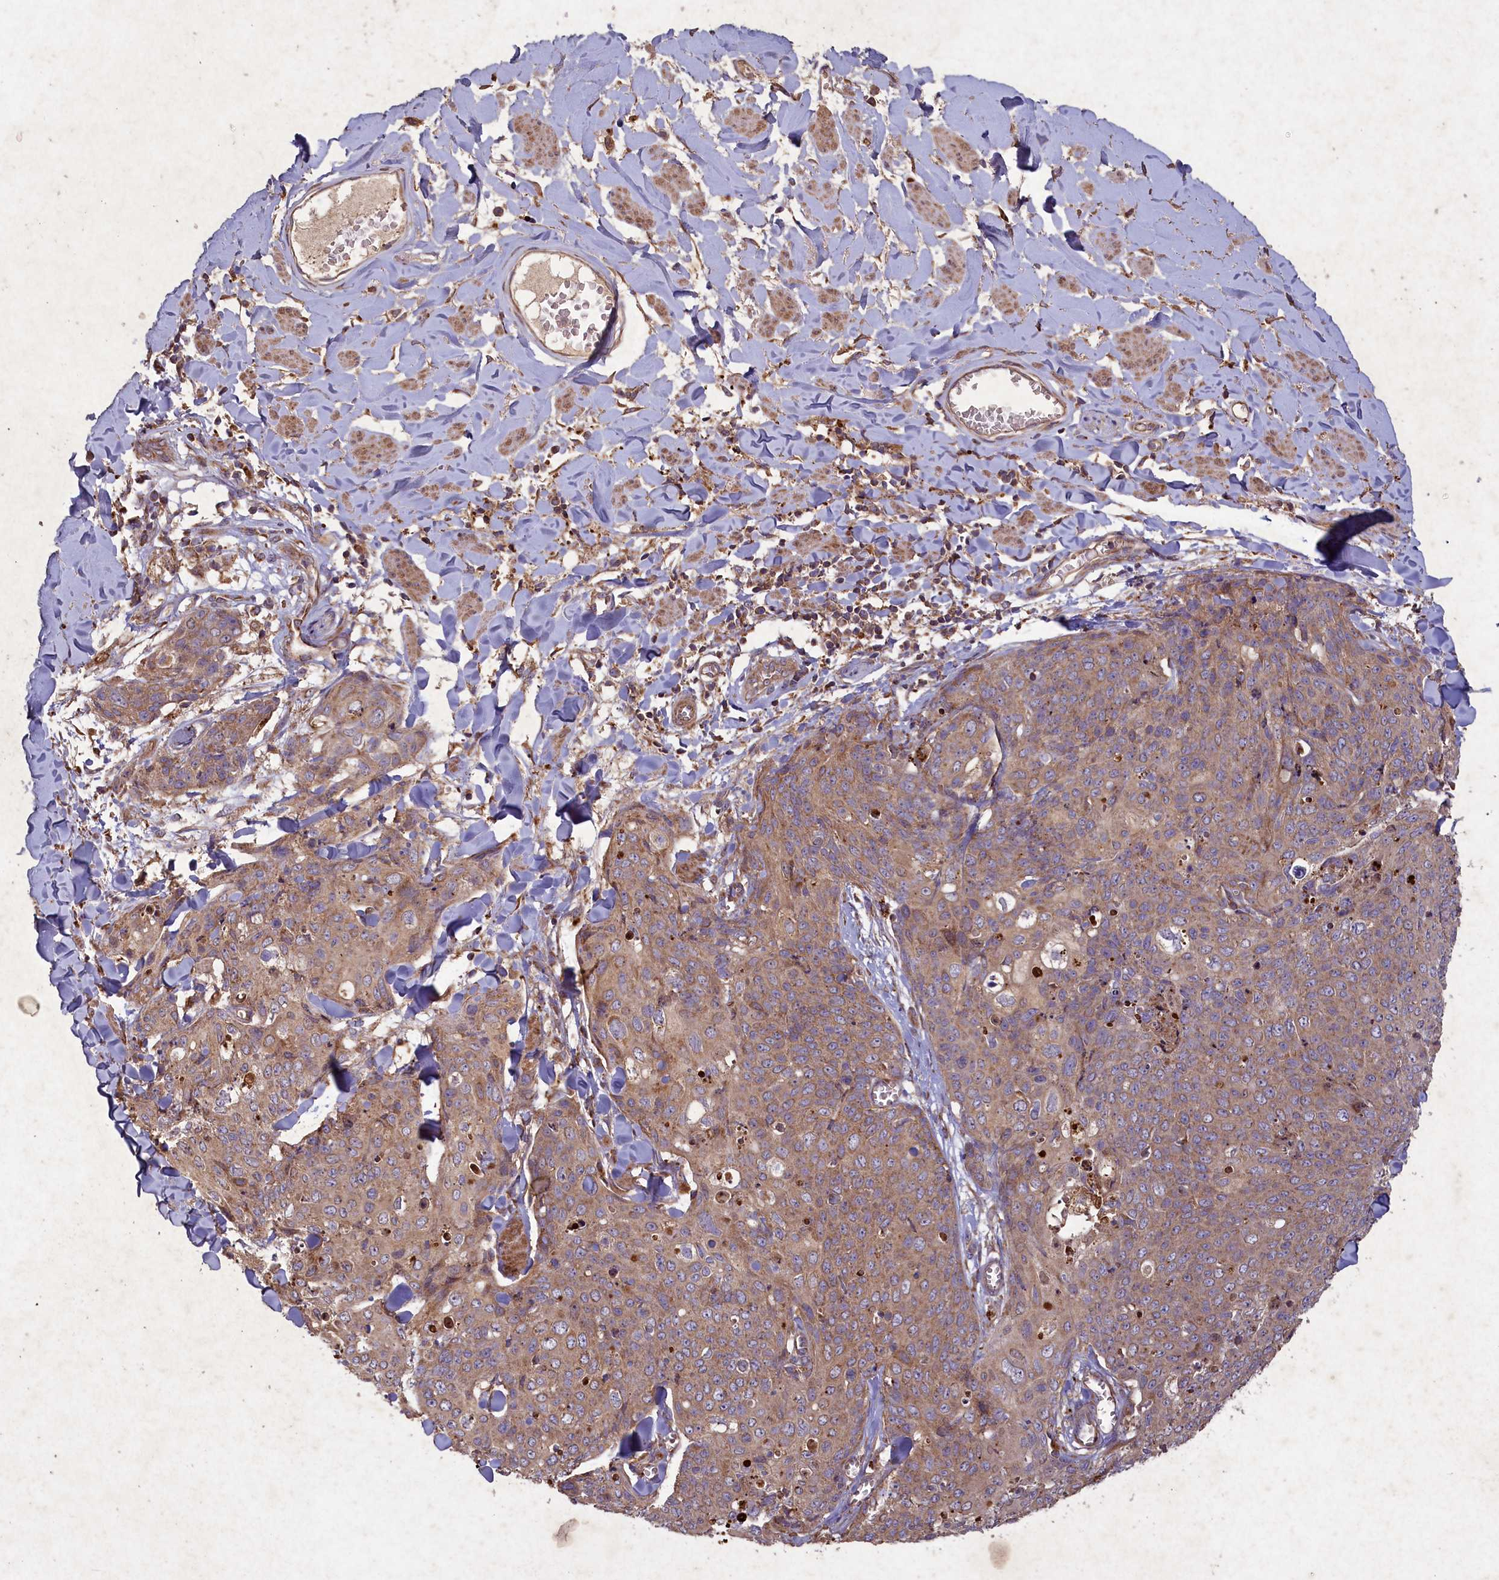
{"staining": {"intensity": "moderate", "quantity": ">75%", "location": "cytoplasmic/membranous"}, "tissue": "skin cancer", "cell_type": "Tumor cells", "image_type": "cancer", "snomed": [{"axis": "morphology", "description": "Squamous cell carcinoma, NOS"}, {"axis": "topography", "description": "Skin"}, {"axis": "topography", "description": "Vulva"}], "caption": "Skin cancer (squamous cell carcinoma) was stained to show a protein in brown. There is medium levels of moderate cytoplasmic/membranous expression in about >75% of tumor cells. (Stains: DAB in brown, nuclei in blue, Microscopy: brightfield microscopy at high magnification).", "gene": "CIAO2B", "patient": {"sex": "female", "age": 85}}